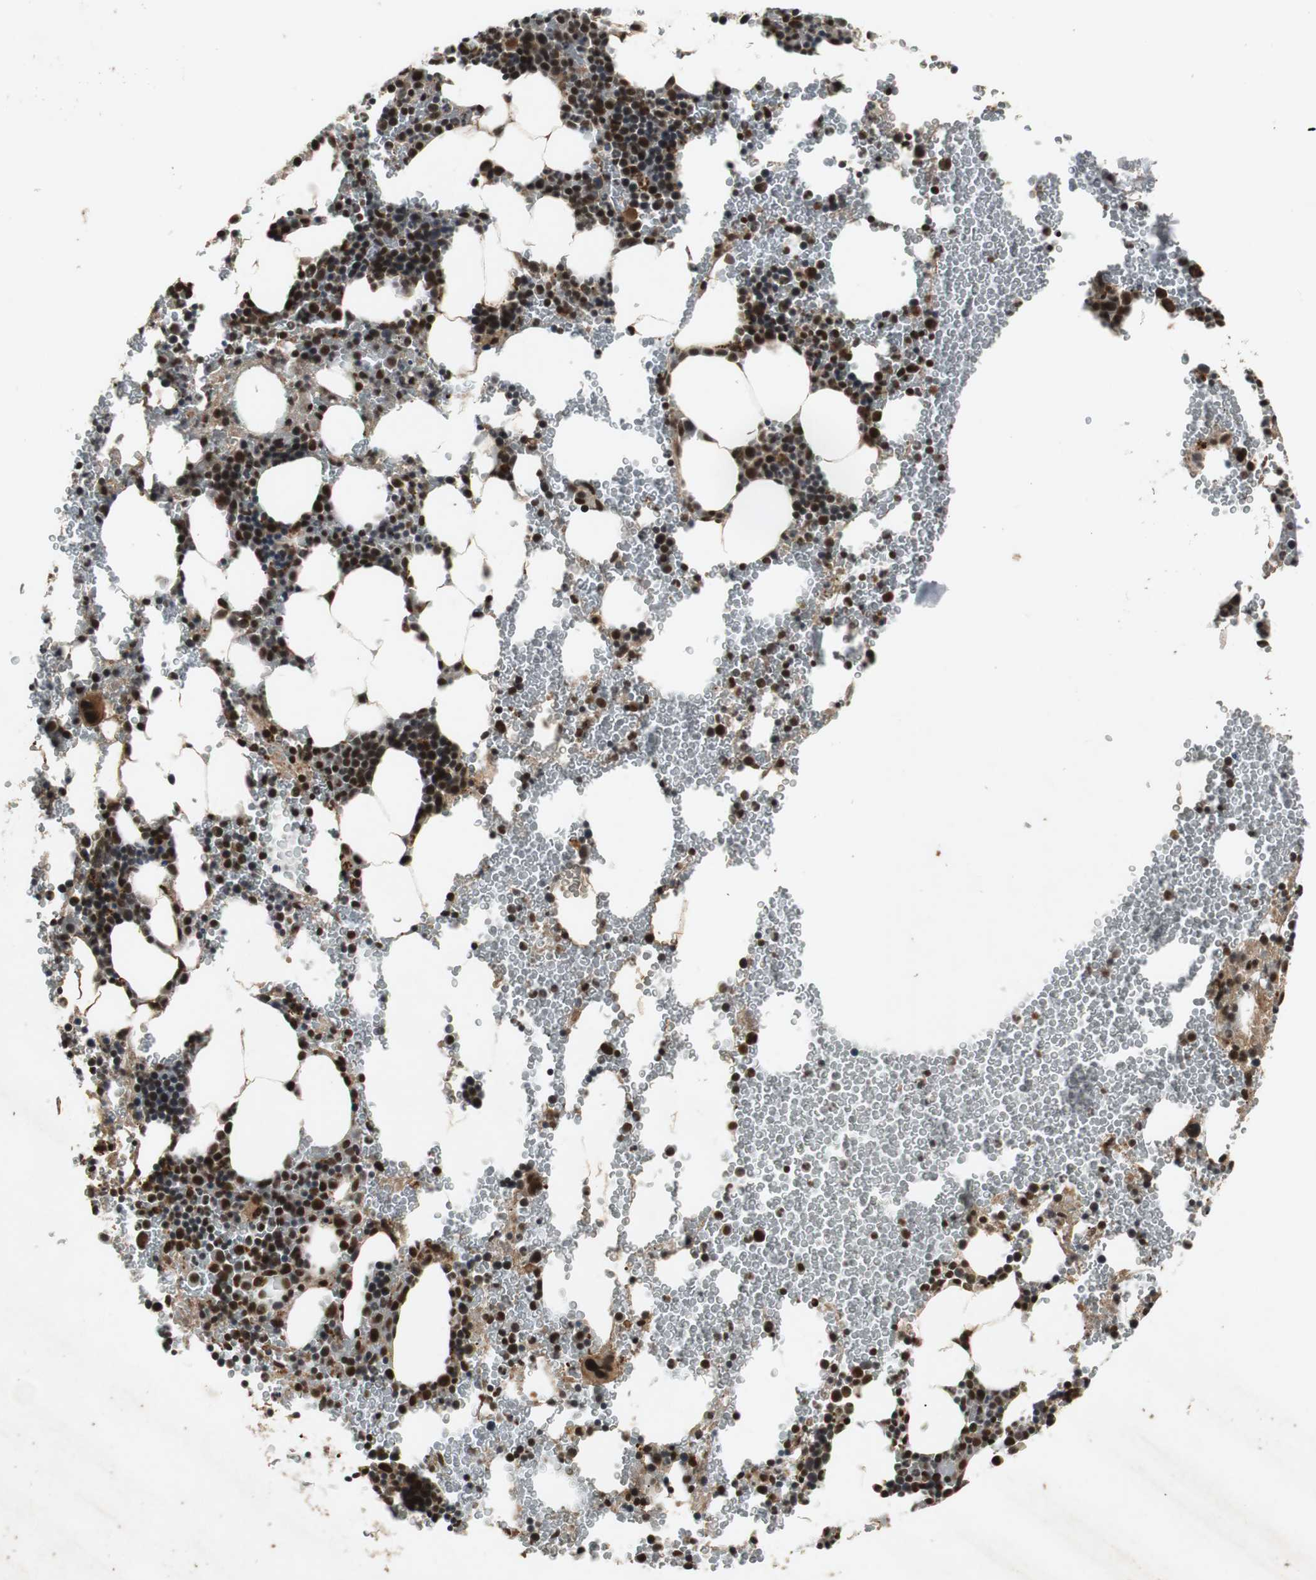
{"staining": {"intensity": "strong", "quantity": ">75%", "location": "cytoplasmic/membranous,nuclear"}, "tissue": "bone marrow", "cell_type": "Hematopoietic cells", "image_type": "normal", "snomed": [{"axis": "morphology", "description": "Normal tissue, NOS"}, {"axis": "morphology", "description": "Inflammation, NOS"}, {"axis": "topography", "description": "Bone marrow"}], "caption": "A high-resolution histopathology image shows immunohistochemistry staining of normal bone marrow, which exhibits strong cytoplasmic/membranous,nuclear expression in approximately >75% of hematopoietic cells.", "gene": "TAF5", "patient": {"sex": "male", "age": 22}}